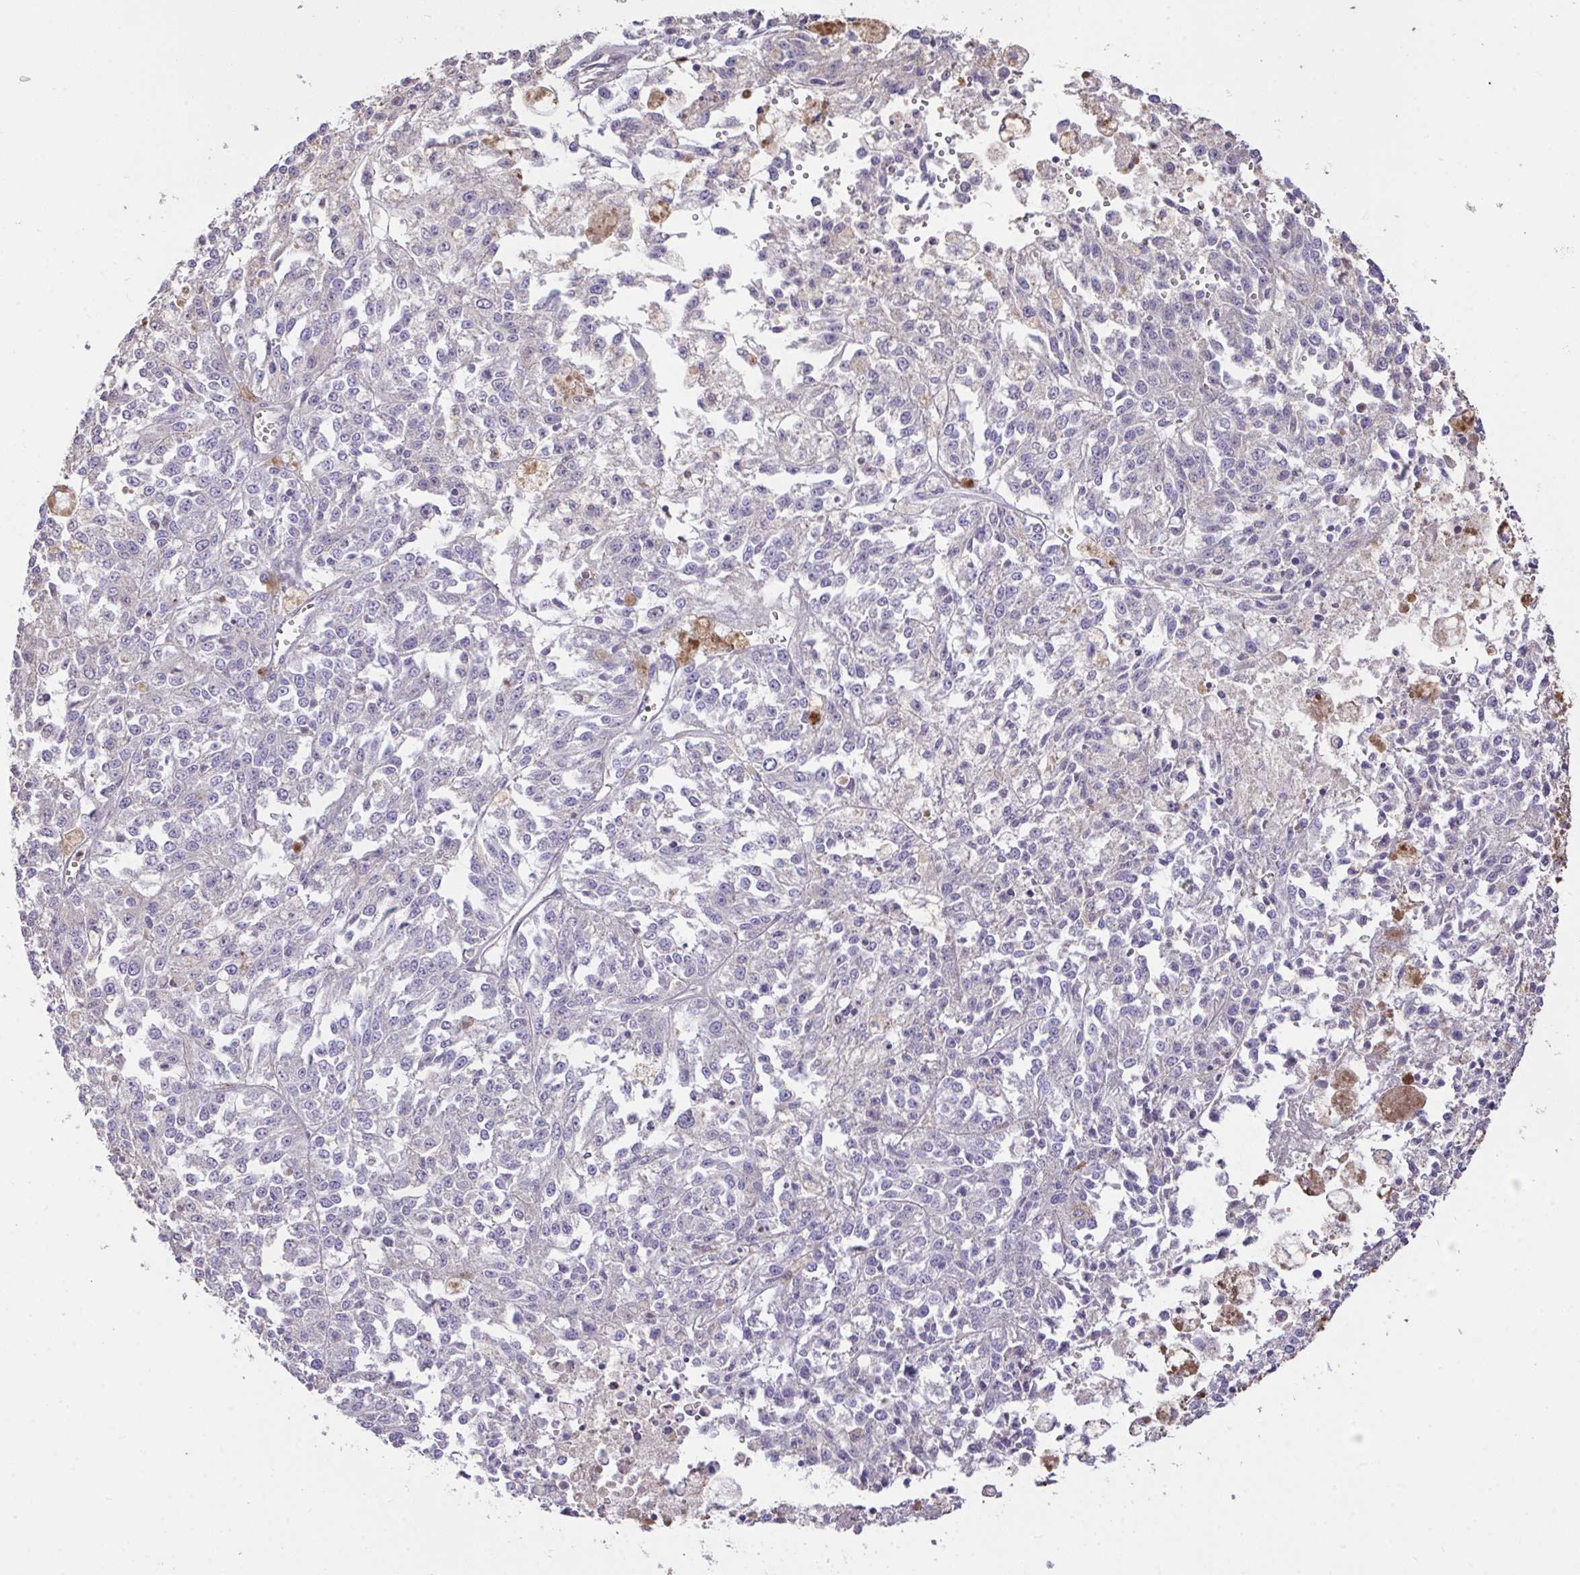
{"staining": {"intensity": "negative", "quantity": "none", "location": "none"}, "tissue": "melanoma", "cell_type": "Tumor cells", "image_type": "cancer", "snomed": [{"axis": "morphology", "description": "Malignant melanoma, NOS"}, {"axis": "topography", "description": "Skin"}], "caption": "Micrograph shows no protein expression in tumor cells of melanoma tissue.", "gene": "FCER1A", "patient": {"sex": "female", "age": 64}}